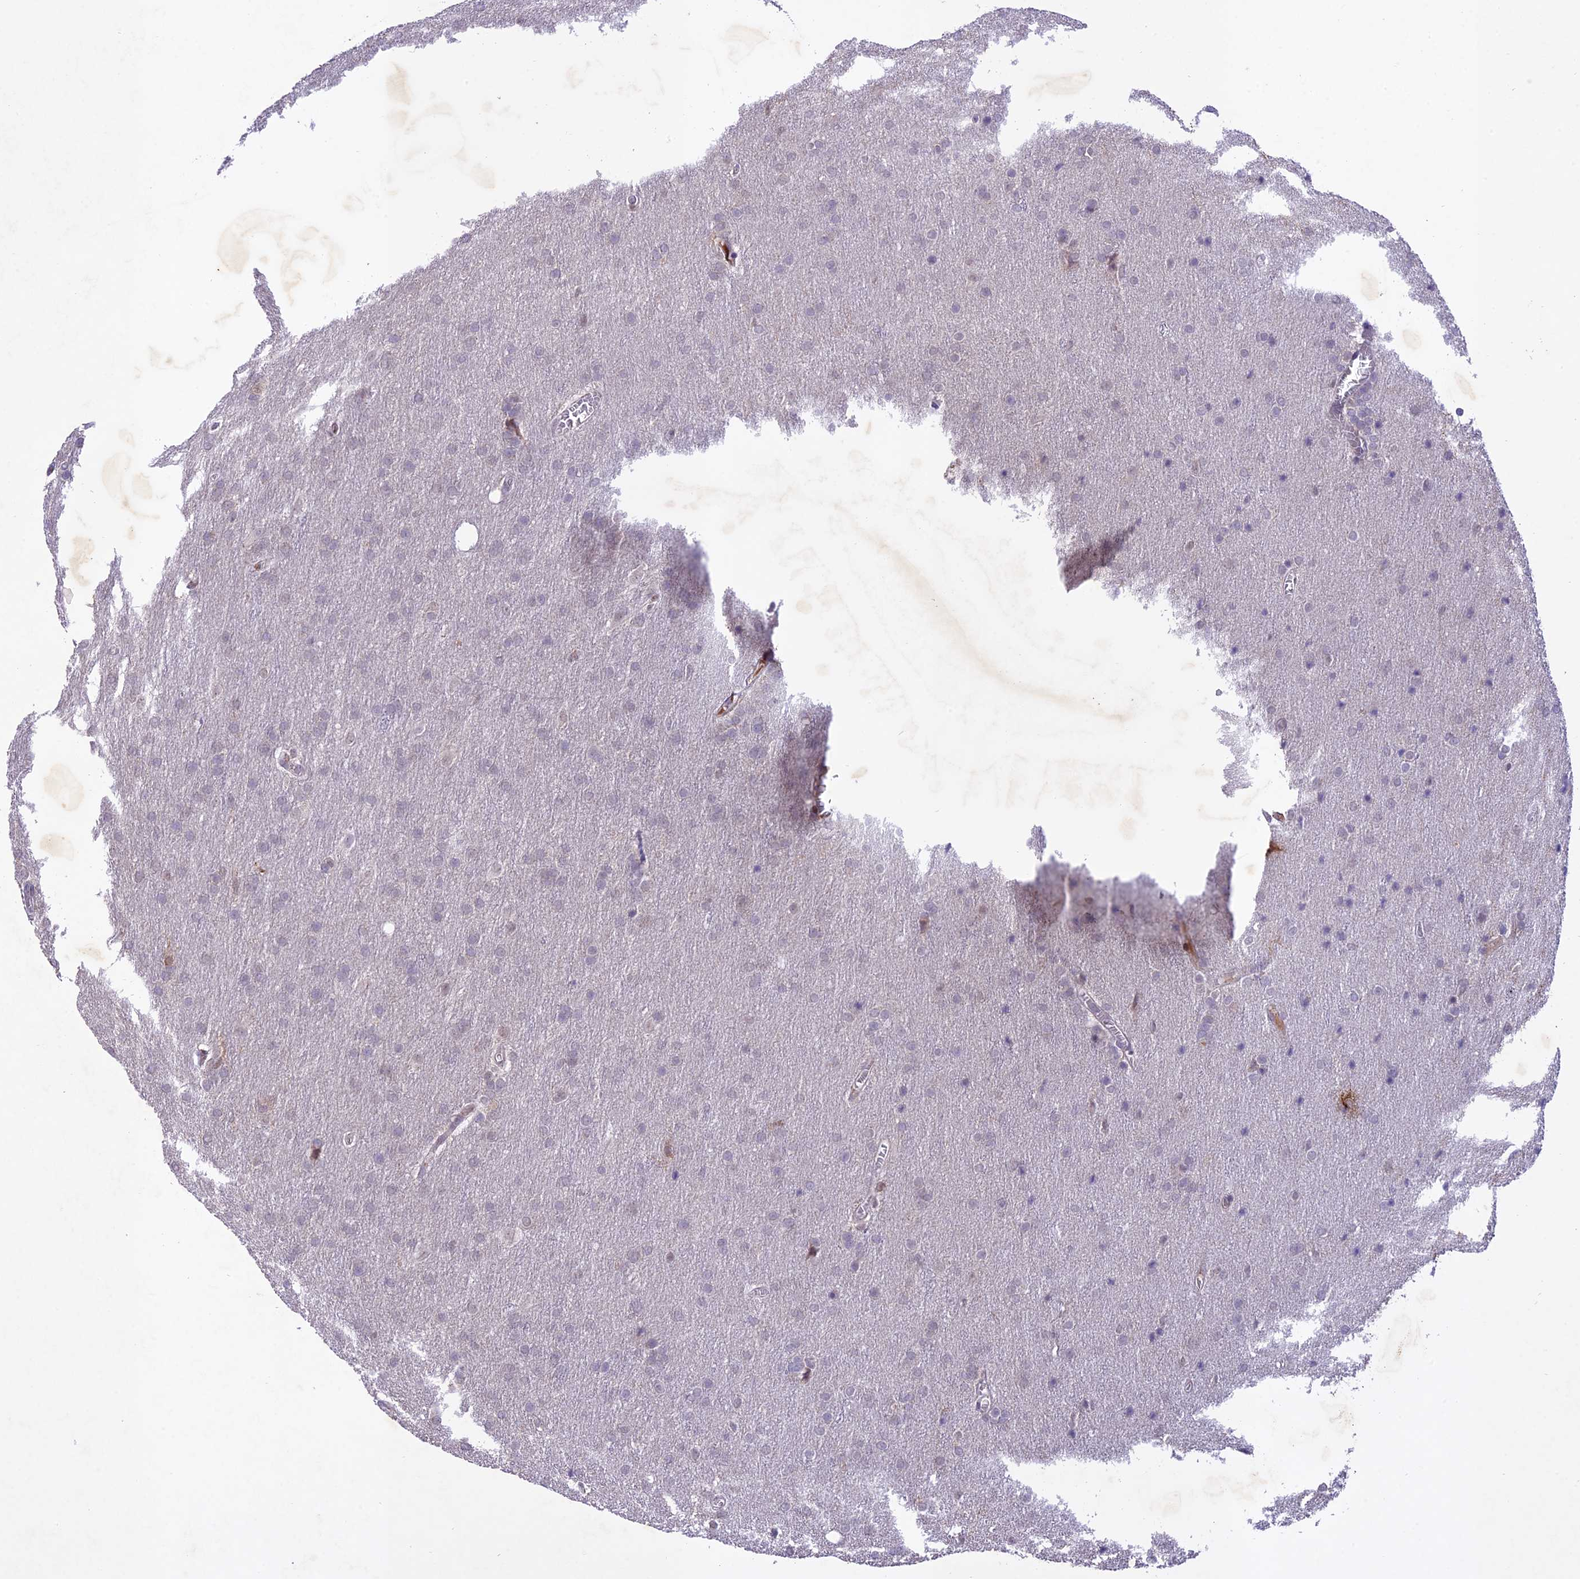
{"staining": {"intensity": "negative", "quantity": "none", "location": "none"}, "tissue": "glioma", "cell_type": "Tumor cells", "image_type": "cancer", "snomed": [{"axis": "morphology", "description": "Glioma, malignant, Low grade"}, {"axis": "topography", "description": "Brain"}], "caption": "Tumor cells show no significant expression in glioma.", "gene": "ANKRD52", "patient": {"sex": "female", "age": 32}}